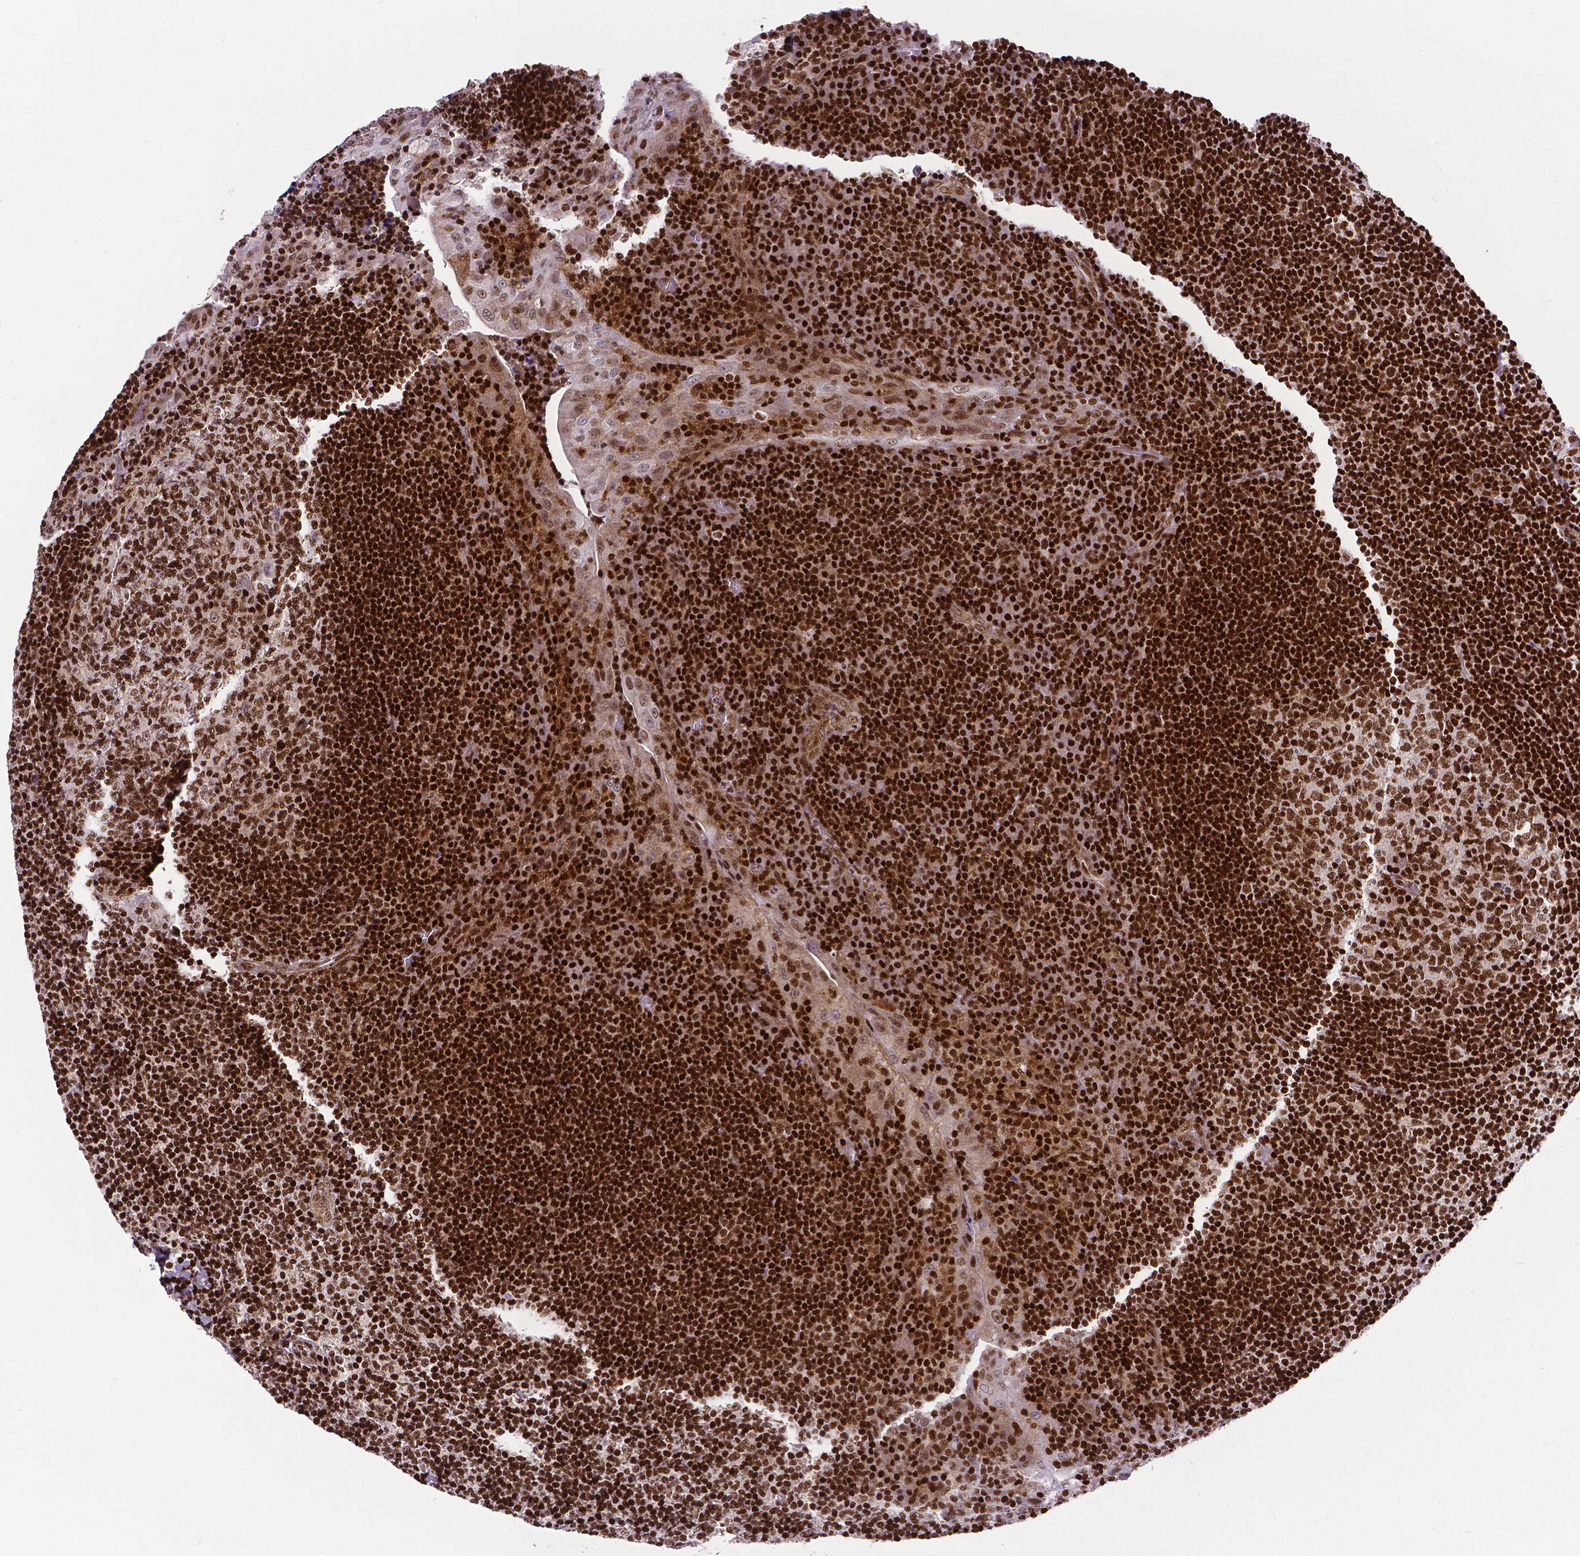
{"staining": {"intensity": "strong", "quantity": ">75%", "location": "nuclear"}, "tissue": "tonsil", "cell_type": "Germinal center cells", "image_type": "normal", "snomed": [{"axis": "morphology", "description": "Normal tissue, NOS"}, {"axis": "topography", "description": "Tonsil"}], "caption": "Immunohistochemistry (IHC) of benign tonsil exhibits high levels of strong nuclear expression in about >75% of germinal center cells.", "gene": "CTCF", "patient": {"sex": "male", "age": 17}}